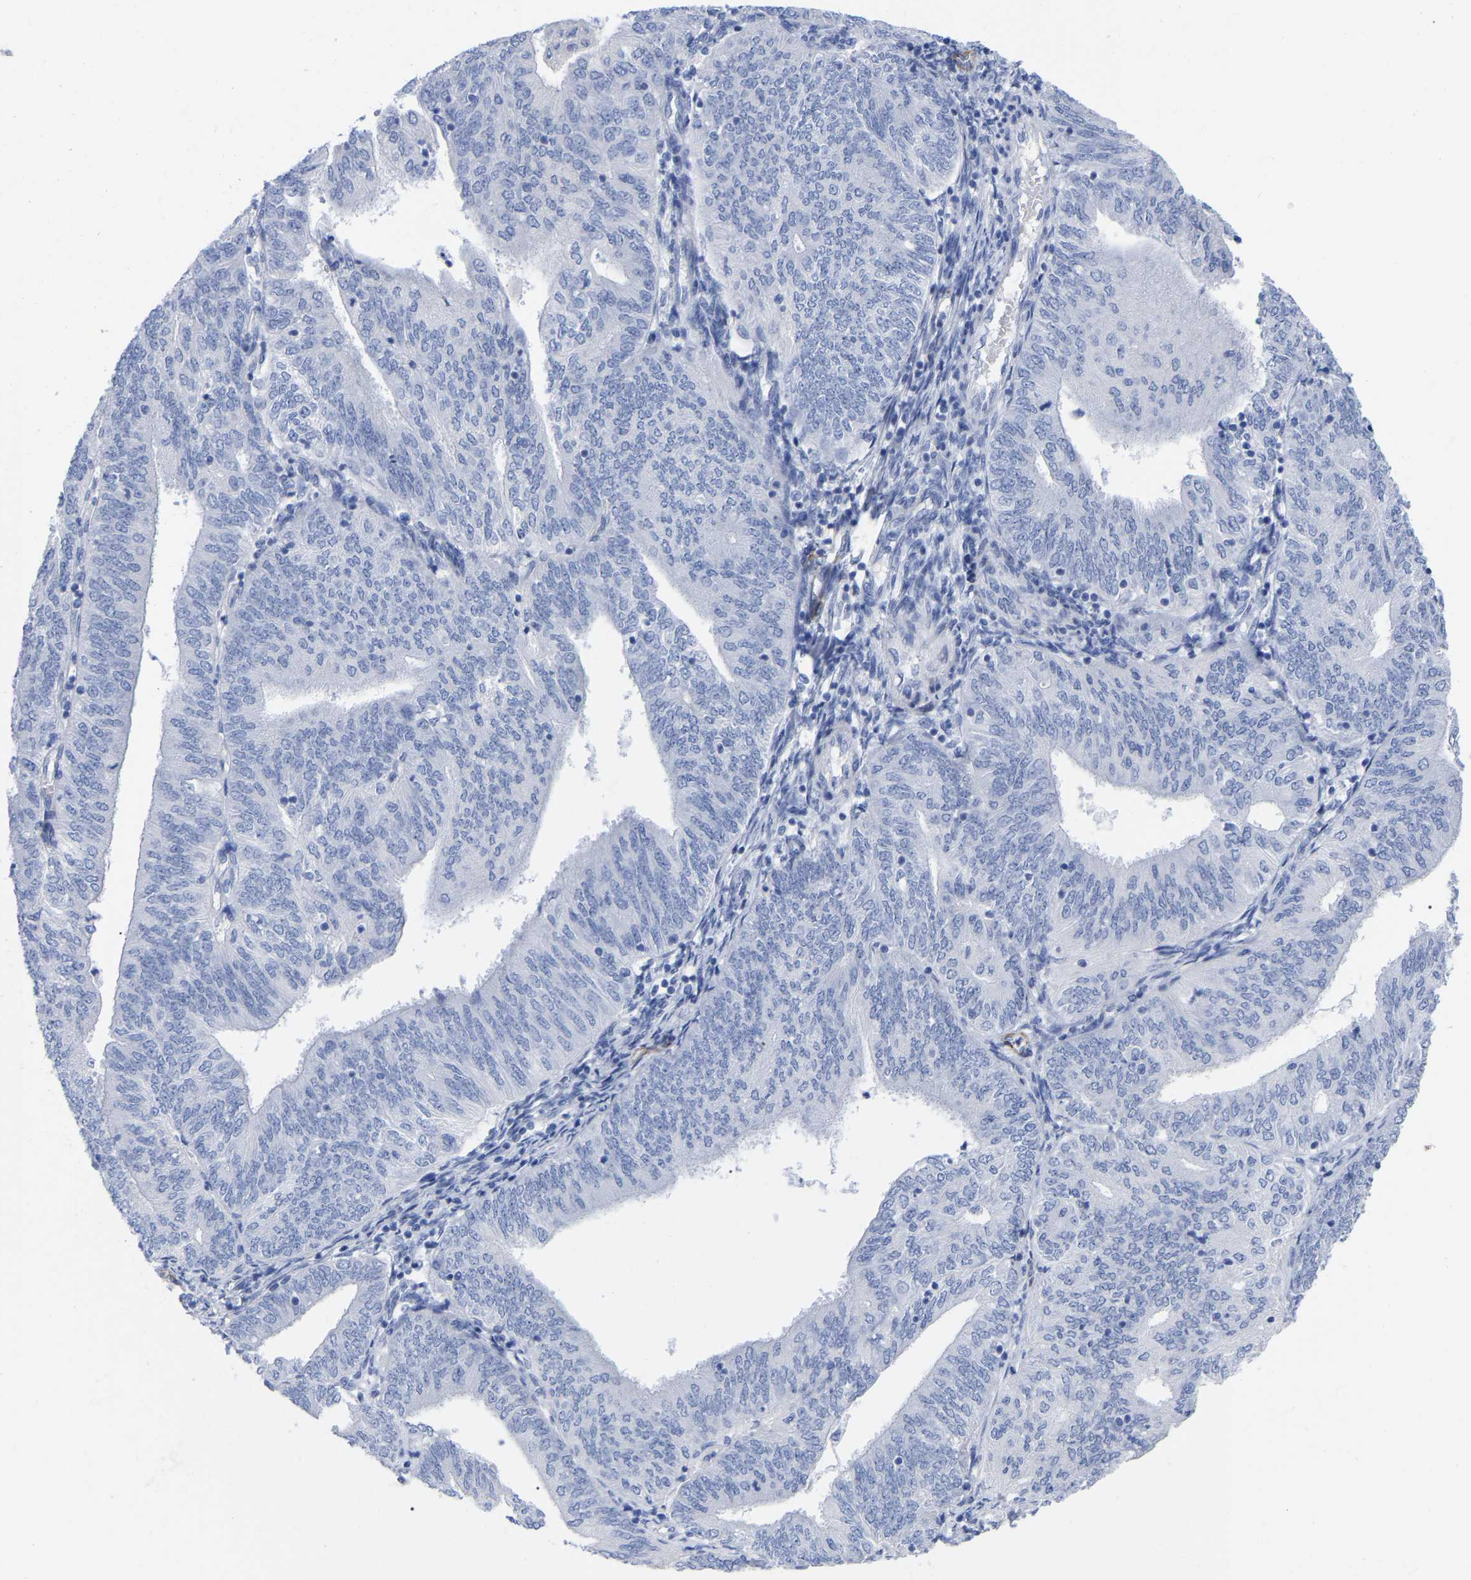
{"staining": {"intensity": "negative", "quantity": "none", "location": "none"}, "tissue": "endometrial cancer", "cell_type": "Tumor cells", "image_type": "cancer", "snomed": [{"axis": "morphology", "description": "Adenocarcinoma, NOS"}, {"axis": "topography", "description": "Endometrium"}], "caption": "DAB immunohistochemical staining of endometrial adenocarcinoma demonstrates no significant staining in tumor cells.", "gene": "HAPLN1", "patient": {"sex": "female", "age": 58}}